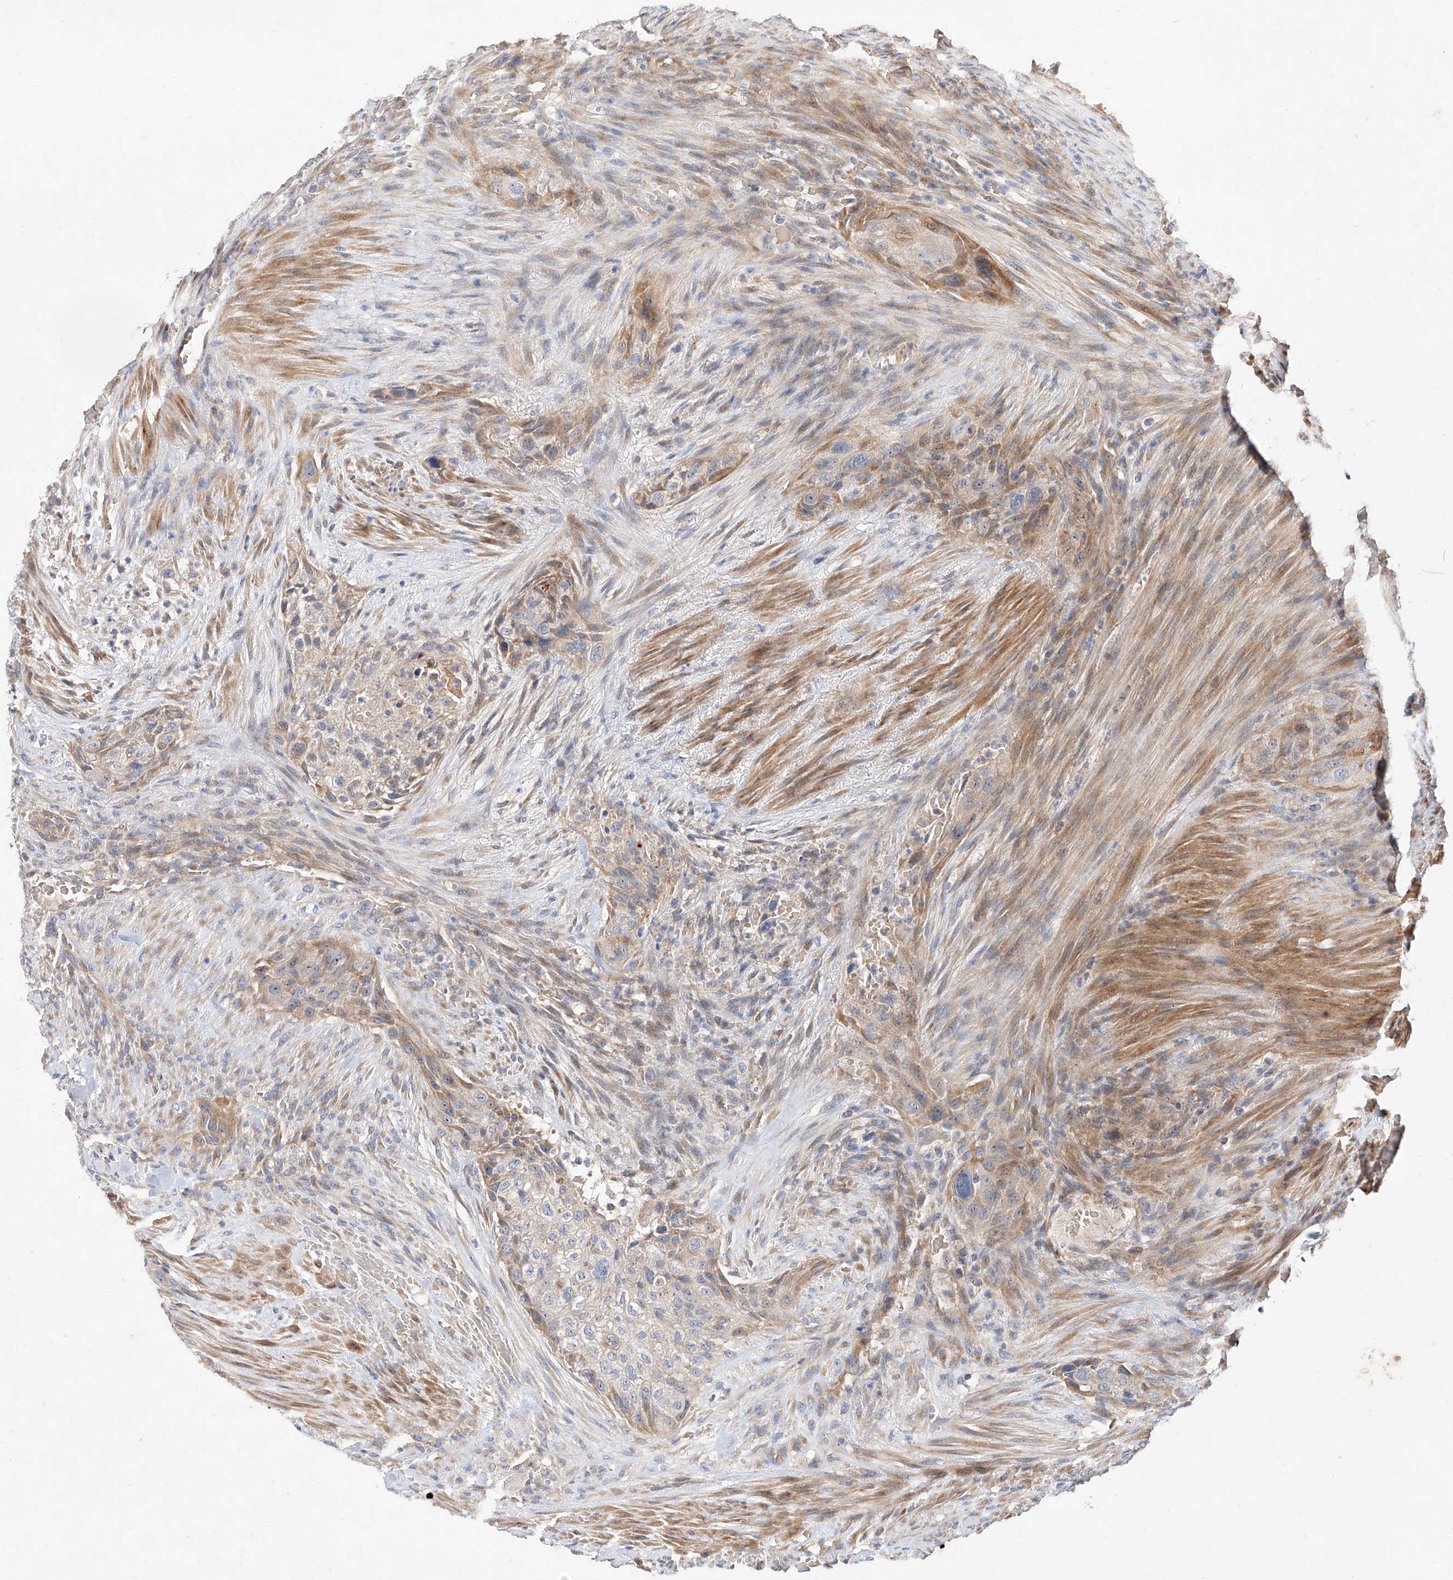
{"staining": {"intensity": "moderate", "quantity": "<25%", "location": "cytoplasmic/membranous"}, "tissue": "urothelial cancer", "cell_type": "Tumor cells", "image_type": "cancer", "snomed": [{"axis": "morphology", "description": "Urothelial carcinoma, High grade"}, {"axis": "topography", "description": "Urinary bladder"}], "caption": "This image demonstrates immunohistochemistry (IHC) staining of human high-grade urothelial carcinoma, with low moderate cytoplasmic/membranous staining in about <25% of tumor cells.", "gene": "DIRAS3", "patient": {"sex": "male", "age": 35}}